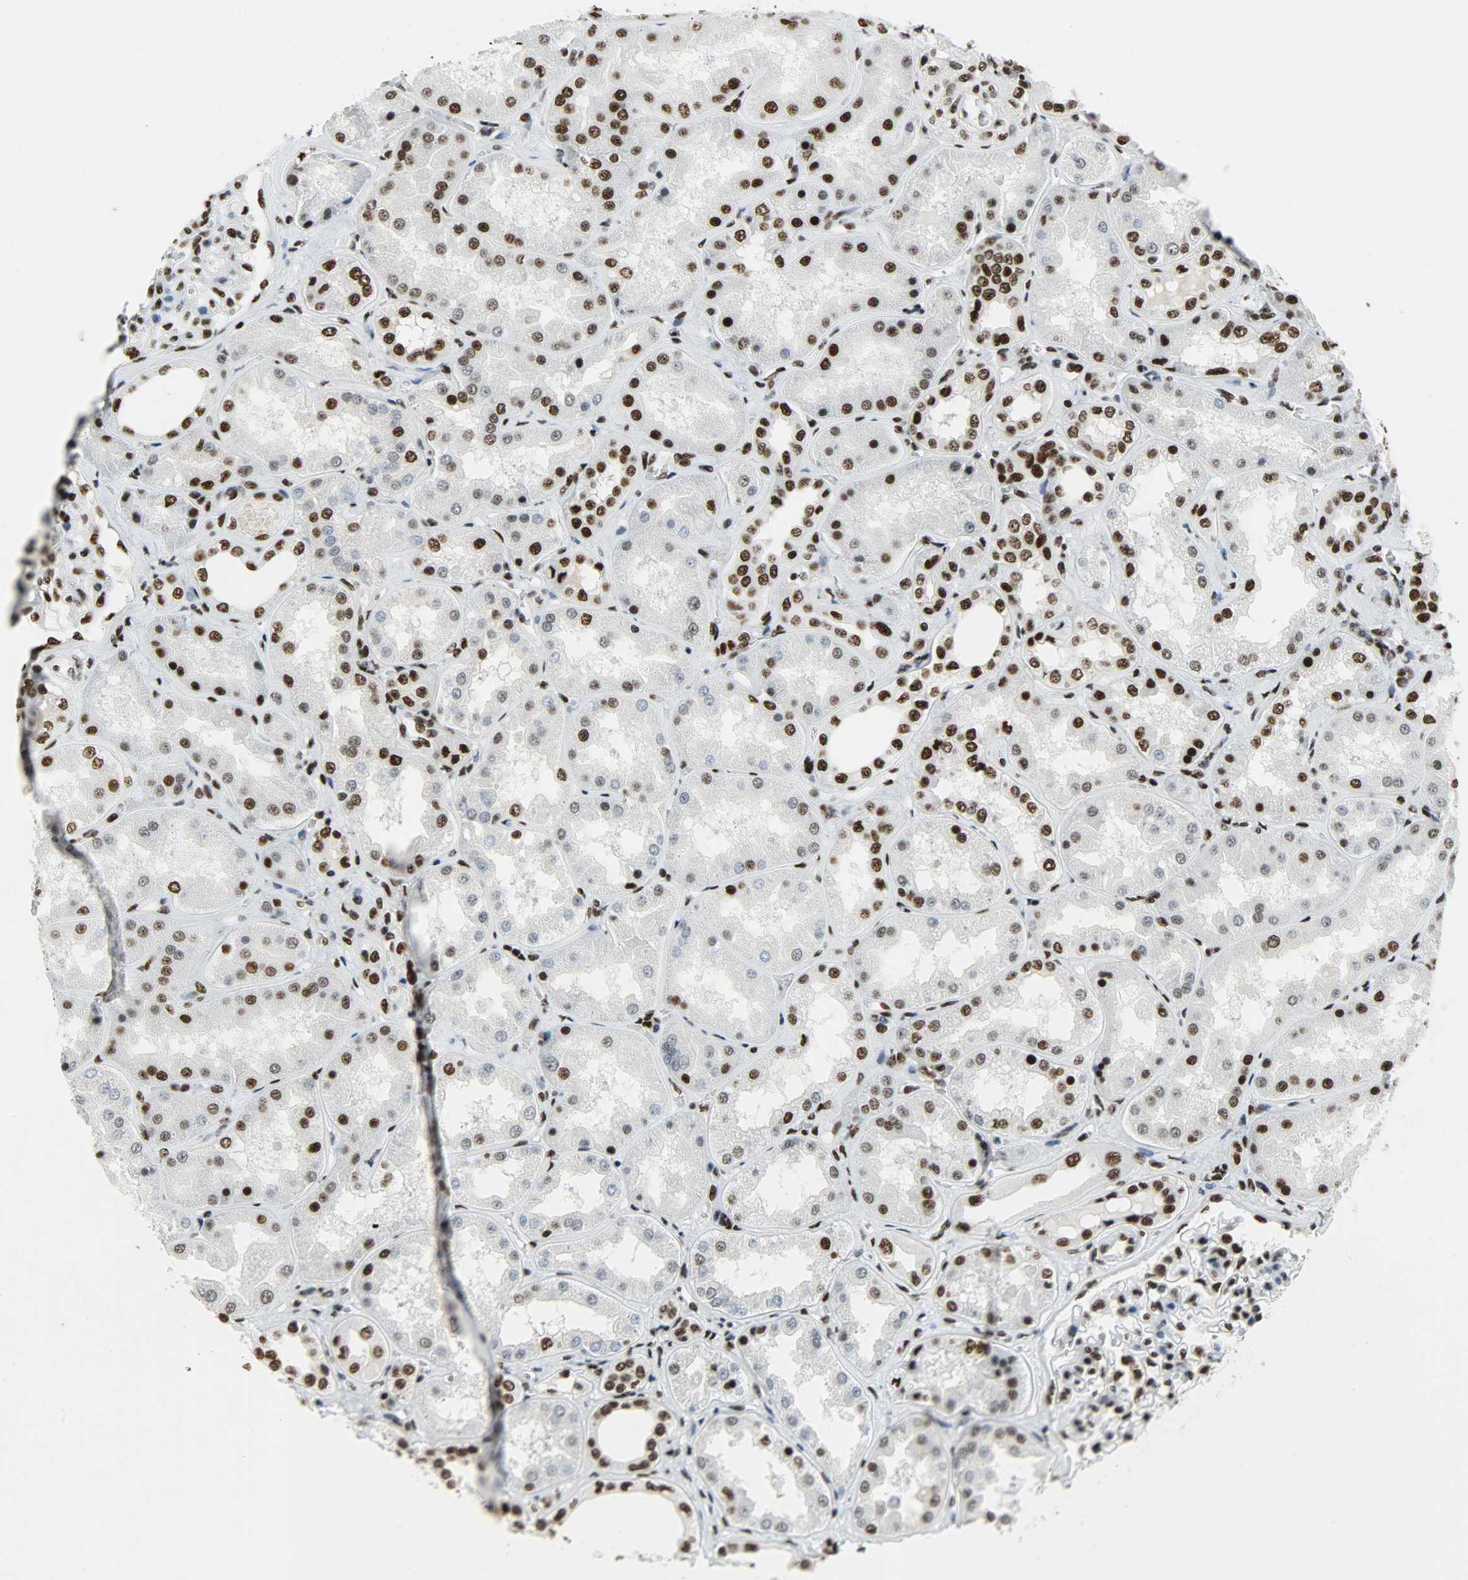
{"staining": {"intensity": "strong", "quantity": ">75%", "location": "nuclear"}, "tissue": "kidney", "cell_type": "Cells in glomeruli", "image_type": "normal", "snomed": [{"axis": "morphology", "description": "Normal tissue, NOS"}, {"axis": "topography", "description": "Kidney"}], "caption": "Immunohistochemistry (IHC) of normal human kidney demonstrates high levels of strong nuclear positivity in approximately >75% of cells in glomeruli. (Stains: DAB (3,3'-diaminobenzidine) in brown, nuclei in blue, Microscopy: brightfield microscopy at high magnification).", "gene": "SNRPA", "patient": {"sex": "female", "age": 56}}